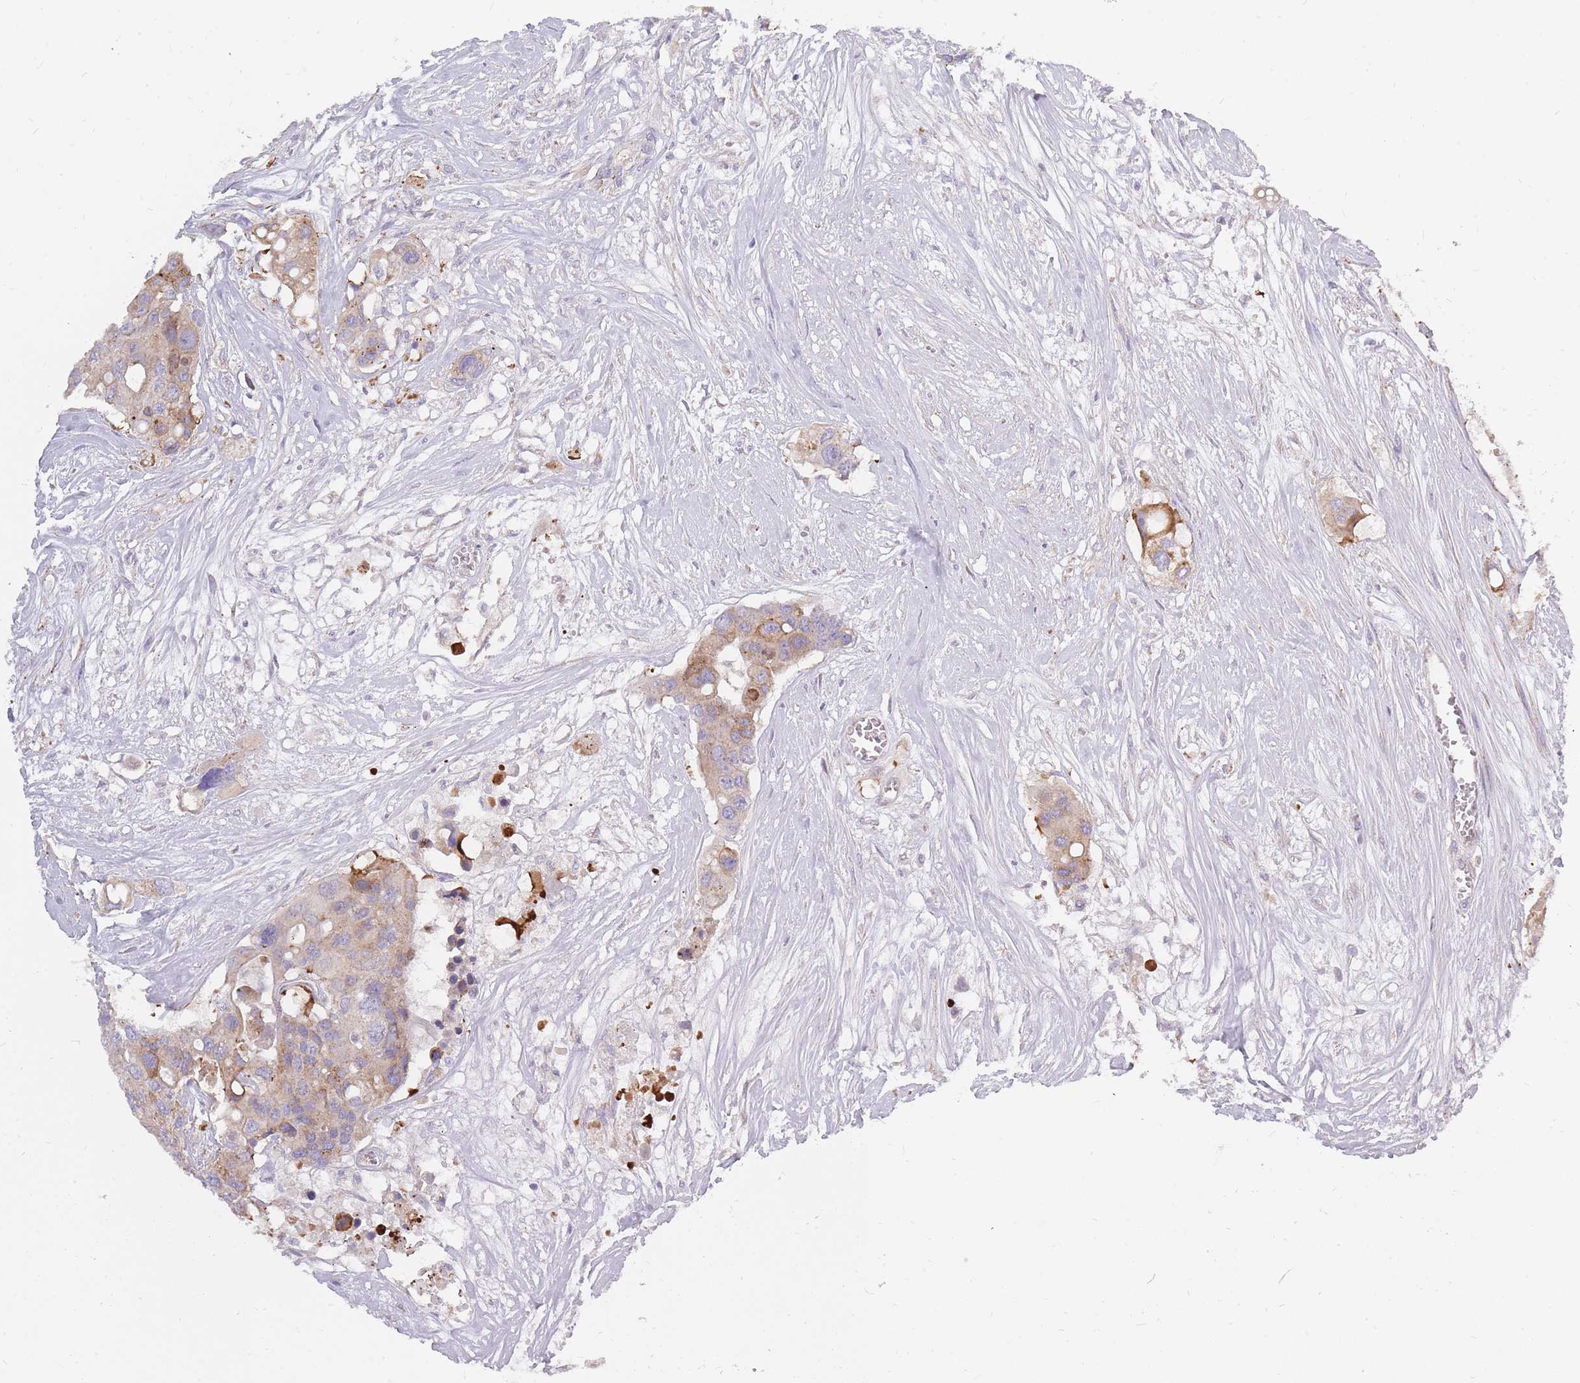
{"staining": {"intensity": "moderate", "quantity": "25%-75%", "location": "cytoplasmic/membranous"}, "tissue": "colorectal cancer", "cell_type": "Tumor cells", "image_type": "cancer", "snomed": [{"axis": "morphology", "description": "Adenocarcinoma, NOS"}, {"axis": "topography", "description": "Colon"}], "caption": "Tumor cells display medium levels of moderate cytoplasmic/membranous staining in approximately 25%-75% of cells in human adenocarcinoma (colorectal).", "gene": "ALKBH4", "patient": {"sex": "male", "age": 77}}